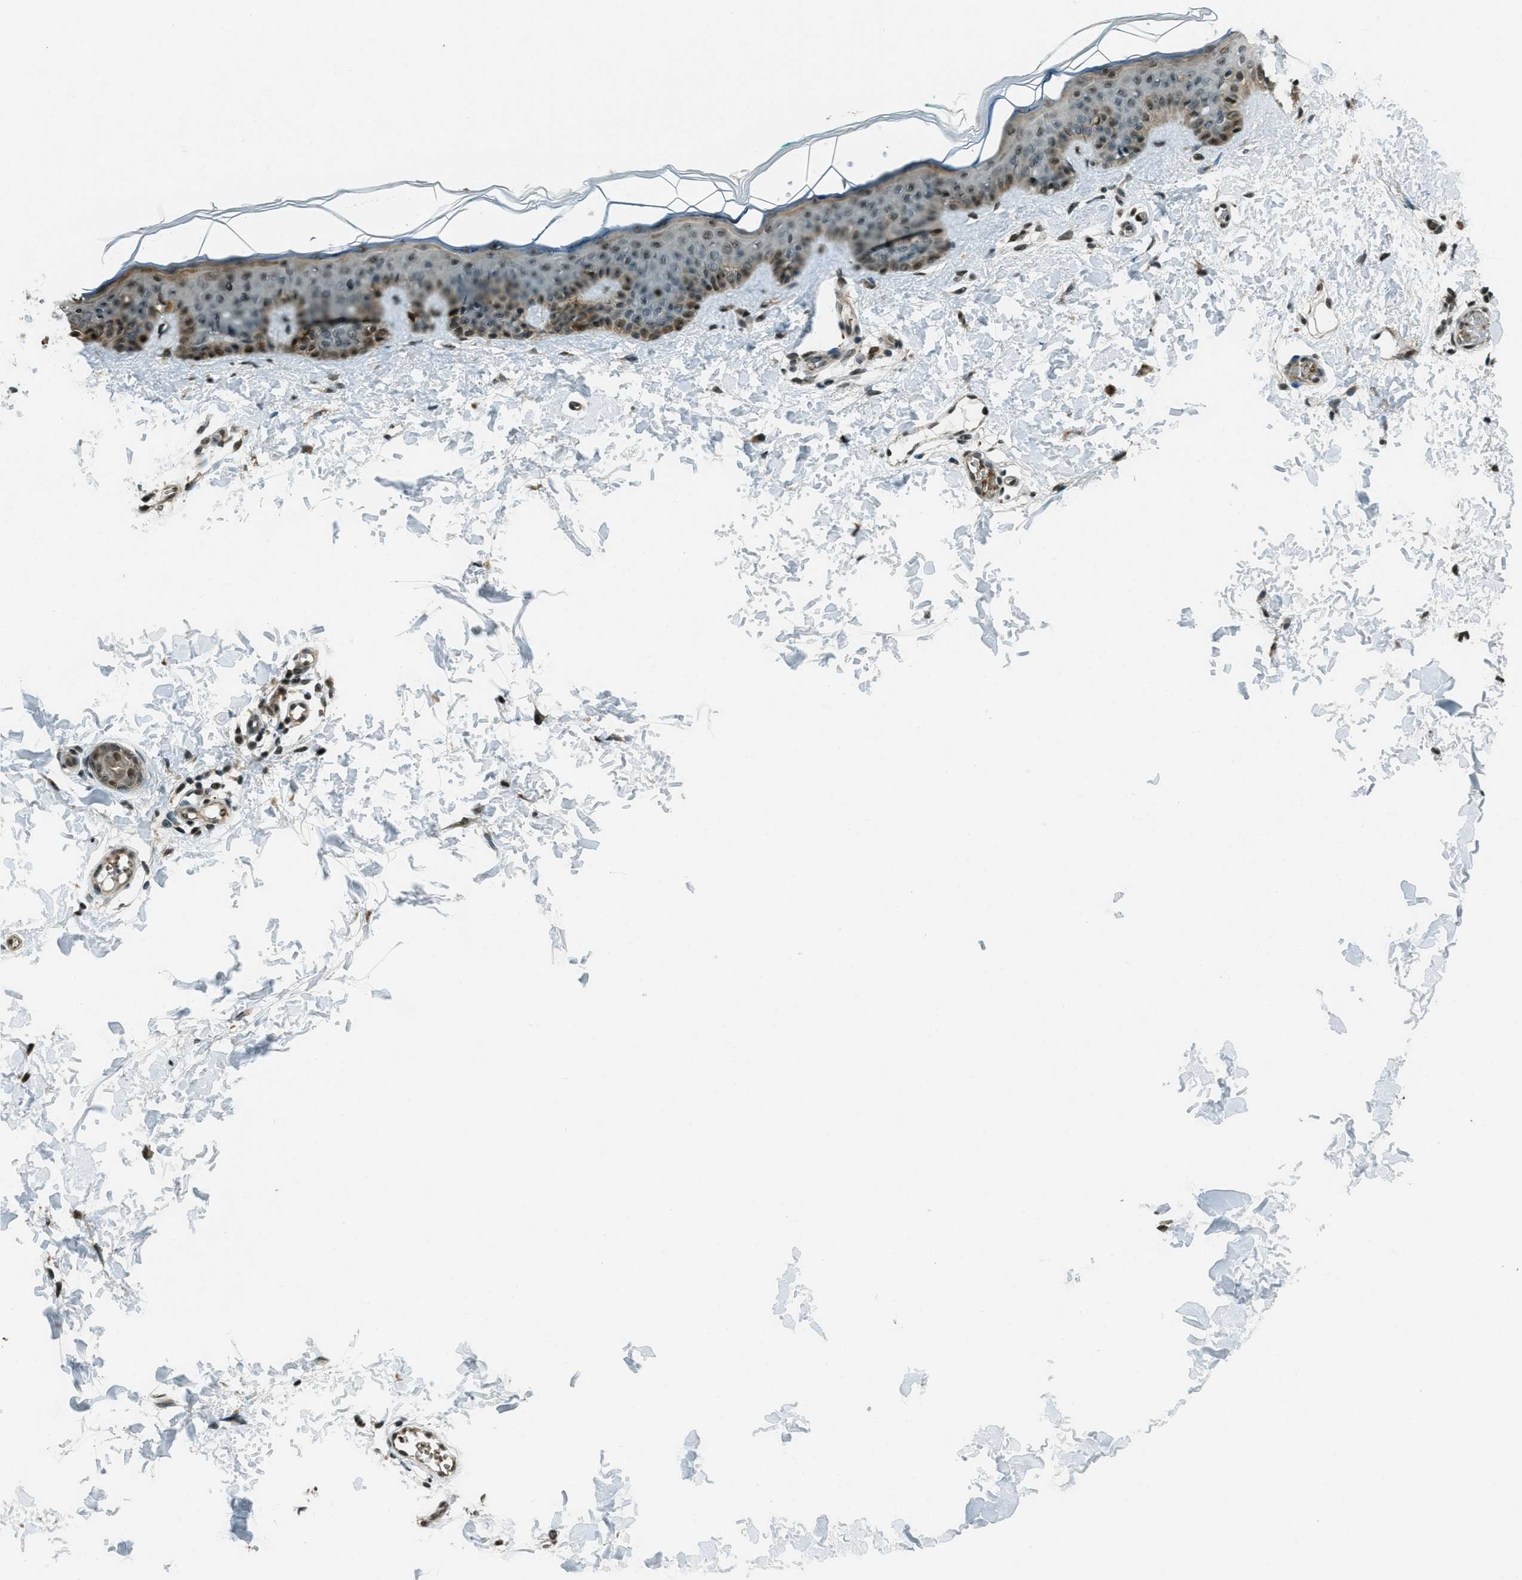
{"staining": {"intensity": "moderate", "quantity": ">75%", "location": "cytoplasmic/membranous,nuclear"}, "tissue": "skin", "cell_type": "Fibroblasts", "image_type": "normal", "snomed": [{"axis": "morphology", "description": "Normal tissue, NOS"}, {"axis": "topography", "description": "Skin"}], "caption": "Immunohistochemistry (IHC) of unremarkable human skin shows medium levels of moderate cytoplasmic/membranous,nuclear staining in about >75% of fibroblasts. The staining was performed using DAB (3,3'-diaminobenzidine), with brown indicating positive protein expression. Nuclei are stained blue with hematoxylin.", "gene": "TARDBP", "patient": {"sex": "male", "age": 30}}